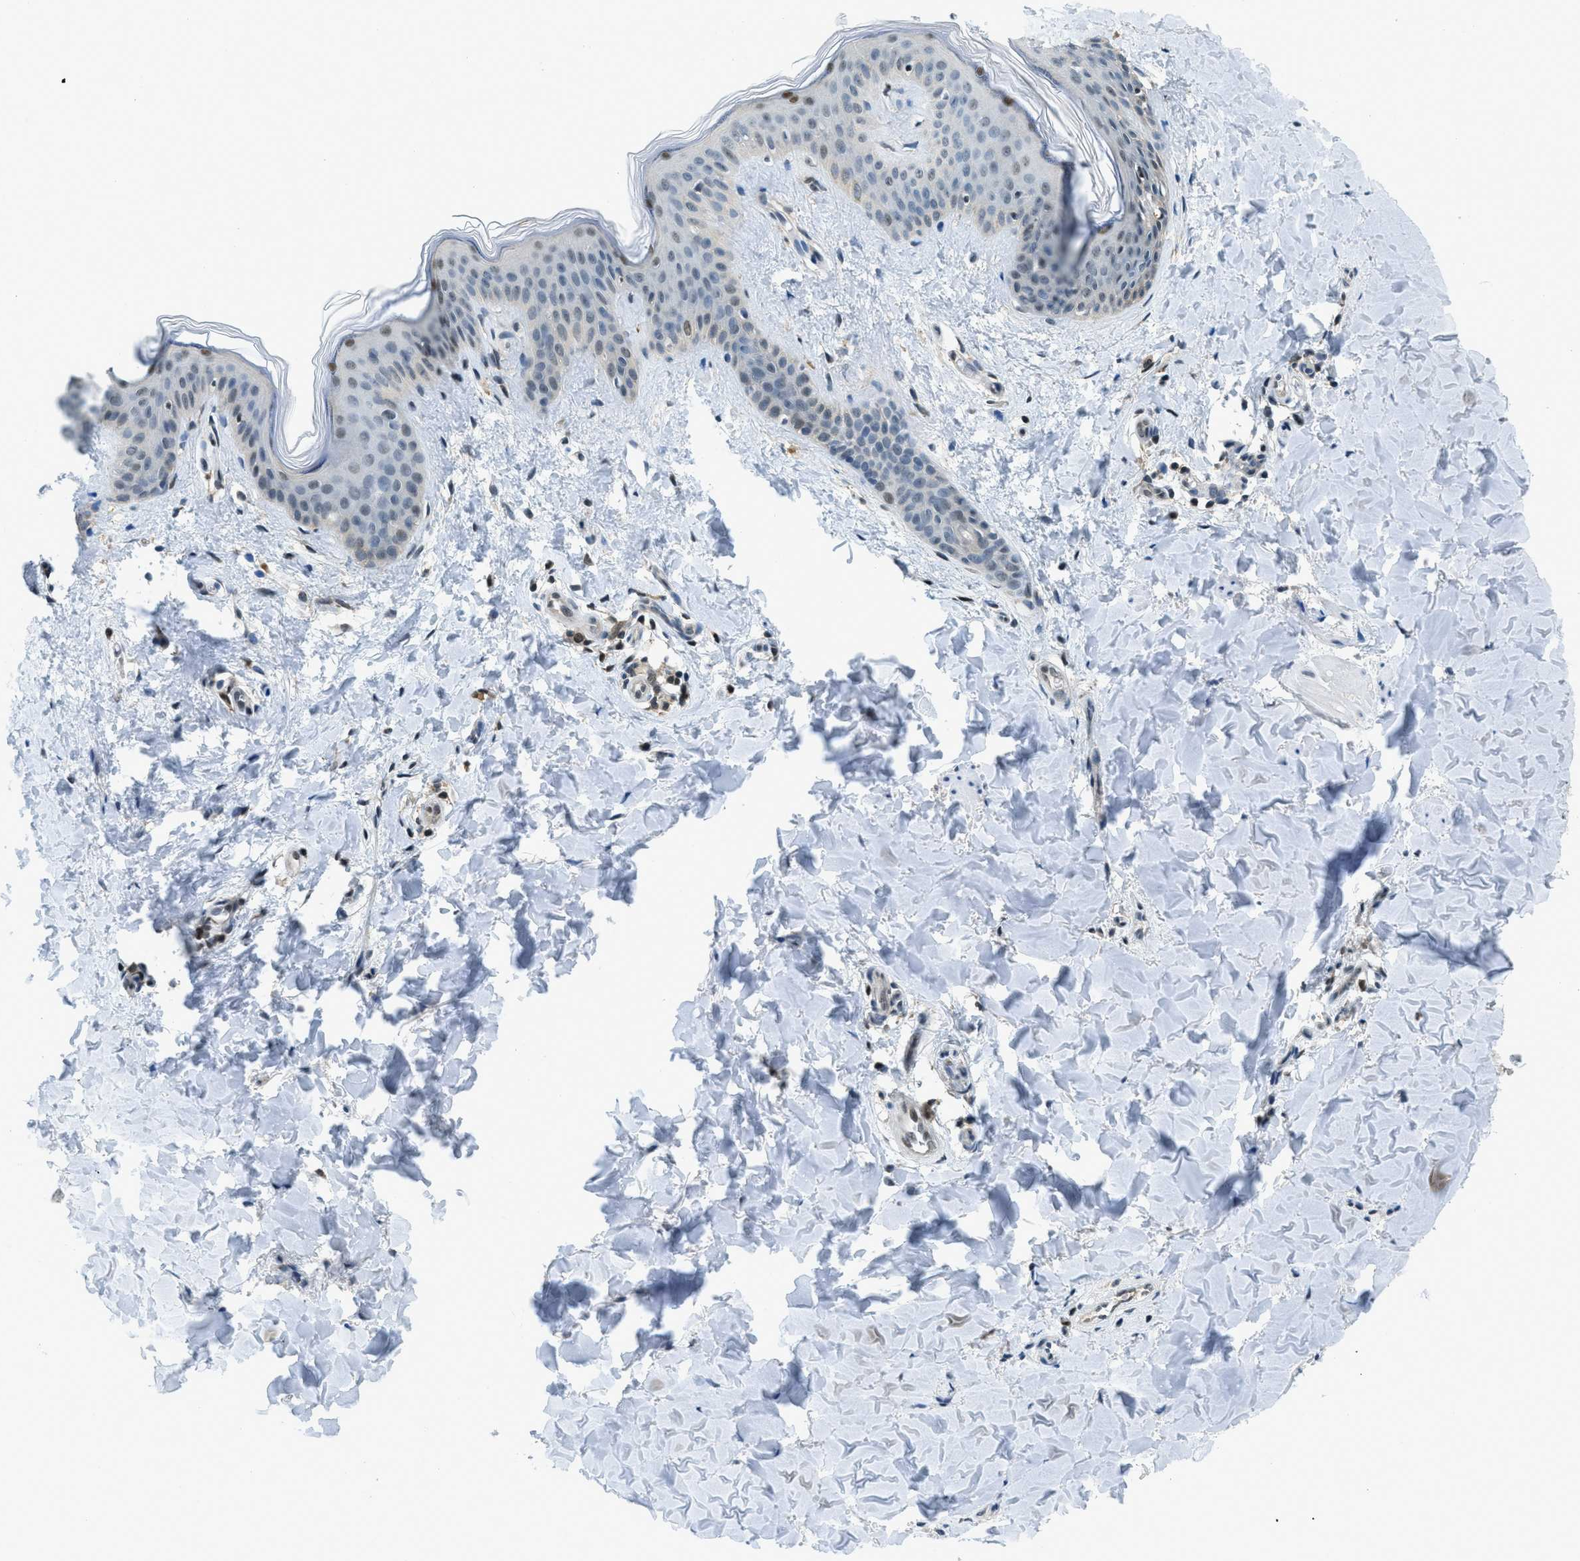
{"staining": {"intensity": "moderate", "quantity": ">75%", "location": "nuclear"}, "tissue": "skin", "cell_type": "Fibroblasts", "image_type": "normal", "snomed": [{"axis": "morphology", "description": "Normal tissue, NOS"}, {"axis": "topography", "description": "Skin"}], "caption": "IHC (DAB (3,3'-diaminobenzidine)) staining of unremarkable skin displays moderate nuclear protein expression in about >75% of fibroblasts. (DAB (3,3'-diaminobenzidine) IHC with brightfield microscopy, high magnification).", "gene": "OGFR", "patient": {"sex": "female", "age": 17}}